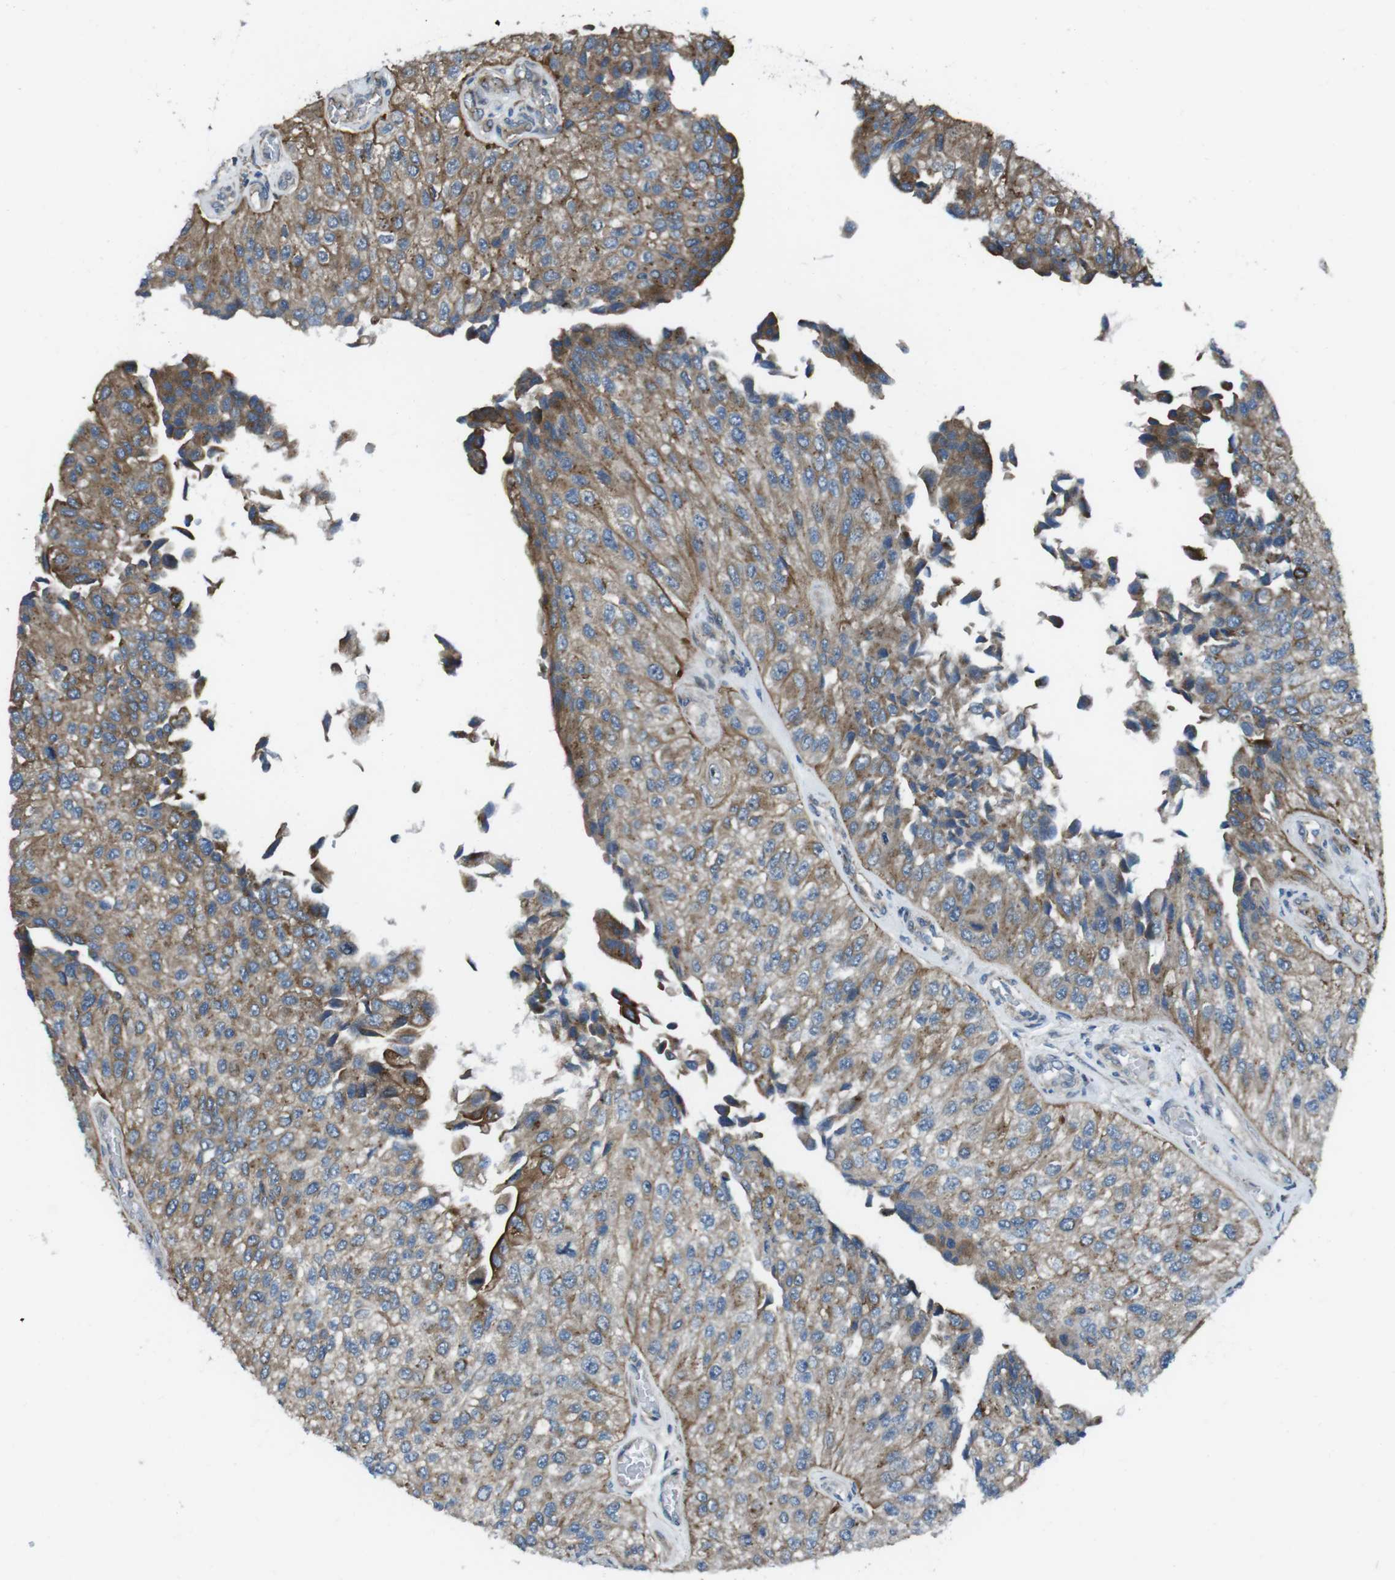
{"staining": {"intensity": "moderate", "quantity": ">75%", "location": "cytoplasmic/membranous"}, "tissue": "urothelial cancer", "cell_type": "Tumor cells", "image_type": "cancer", "snomed": [{"axis": "morphology", "description": "Urothelial carcinoma, High grade"}, {"axis": "topography", "description": "Kidney"}, {"axis": "topography", "description": "Urinary bladder"}], "caption": "Moderate cytoplasmic/membranous positivity for a protein is identified in approximately >75% of tumor cells of urothelial carcinoma (high-grade) using immunohistochemistry (IHC).", "gene": "FAM174B", "patient": {"sex": "male", "age": 77}}